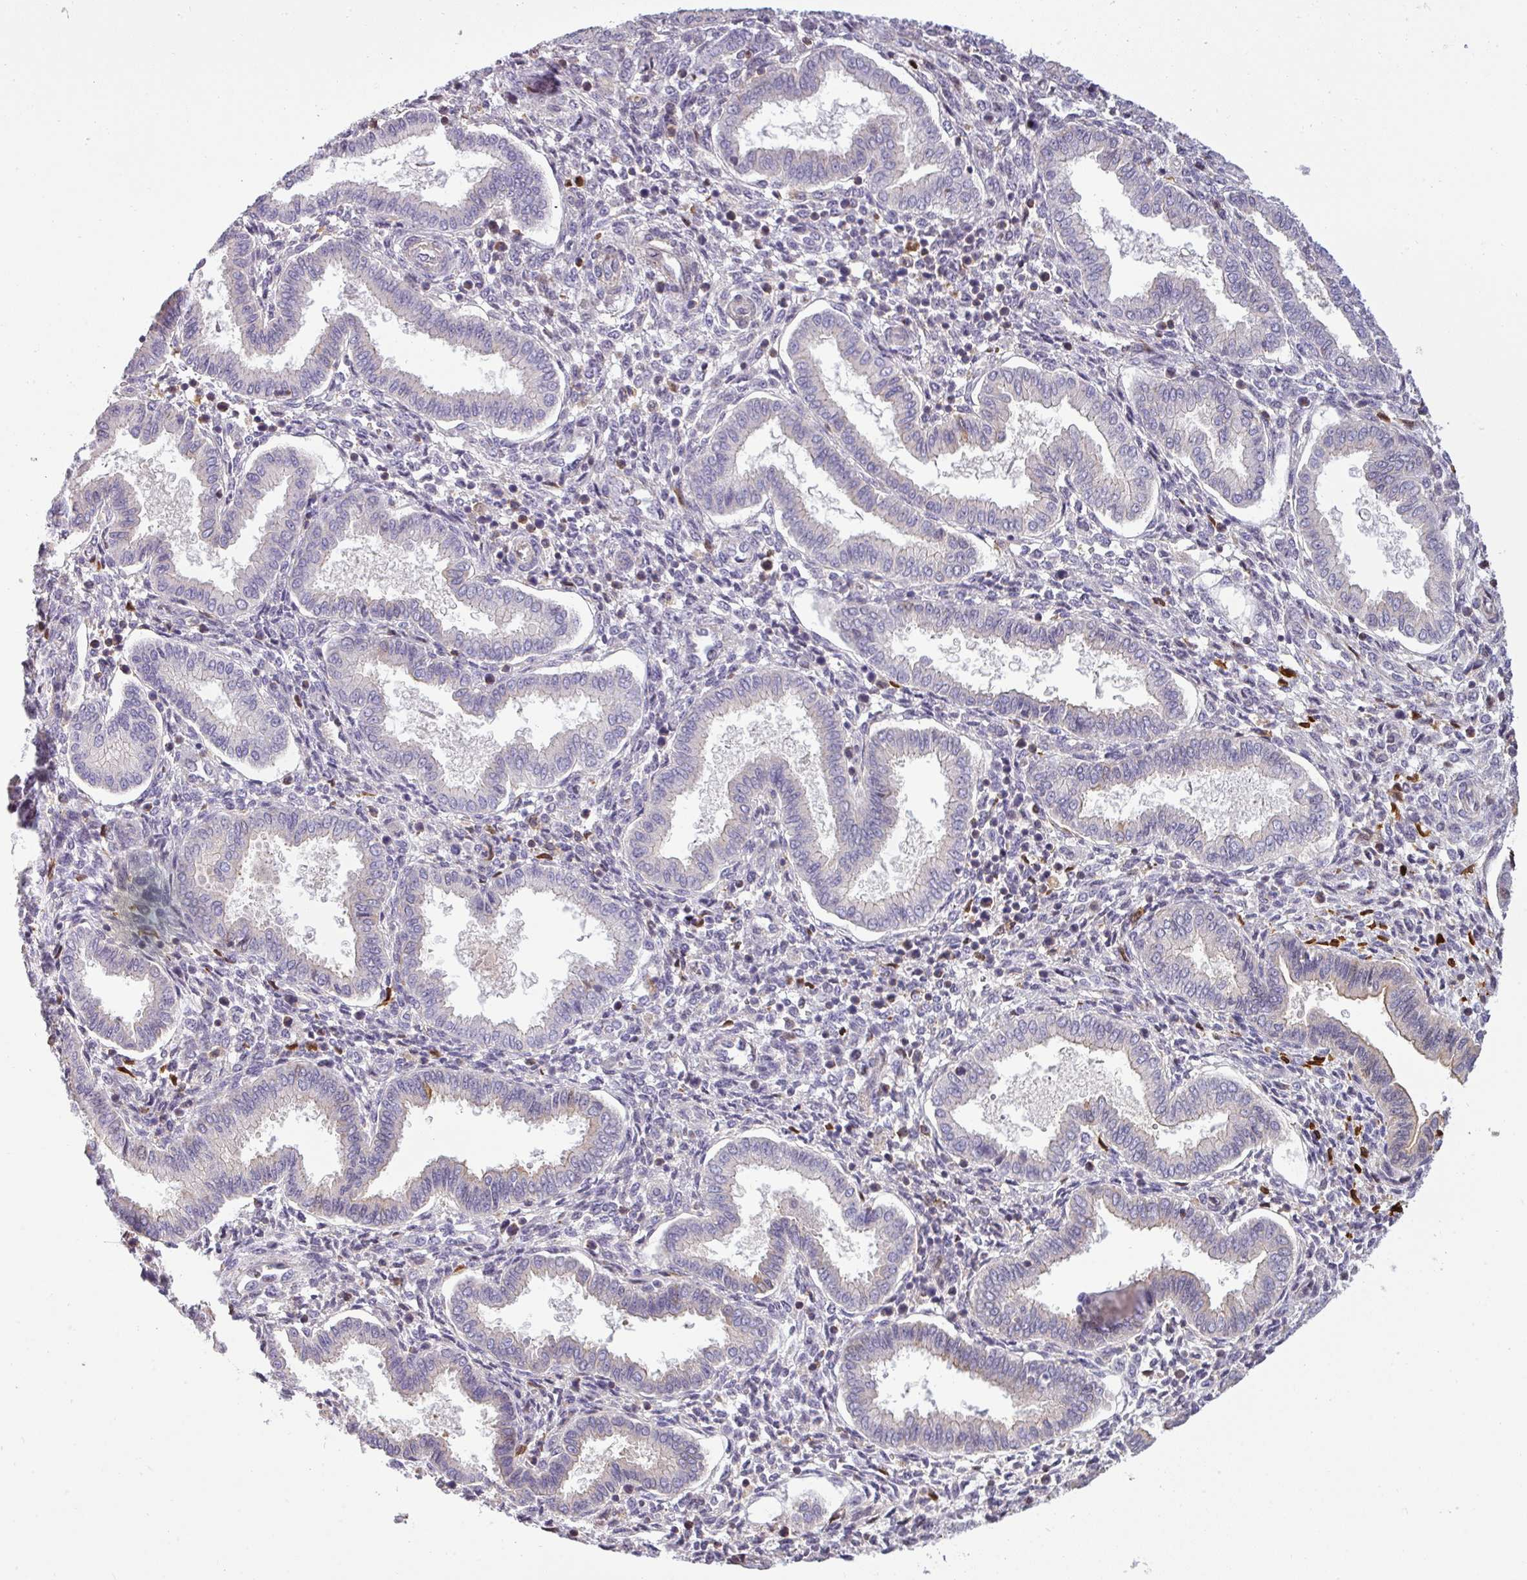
{"staining": {"intensity": "strong", "quantity": "<25%", "location": "cytoplasmic/membranous"}, "tissue": "endometrium", "cell_type": "Cells in endometrial stroma", "image_type": "normal", "snomed": [{"axis": "morphology", "description": "Normal tissue, NOS"}, {"axis": "topography", "description": "Endometrium"}], "caption": "A brown stain labels strong cytoplasmic/membranous positivity of a protein in cells in endometrial stroma of normal human endometrium.", "gene": "ZNF835", "patient": {"sex": "female", "age": 24}}